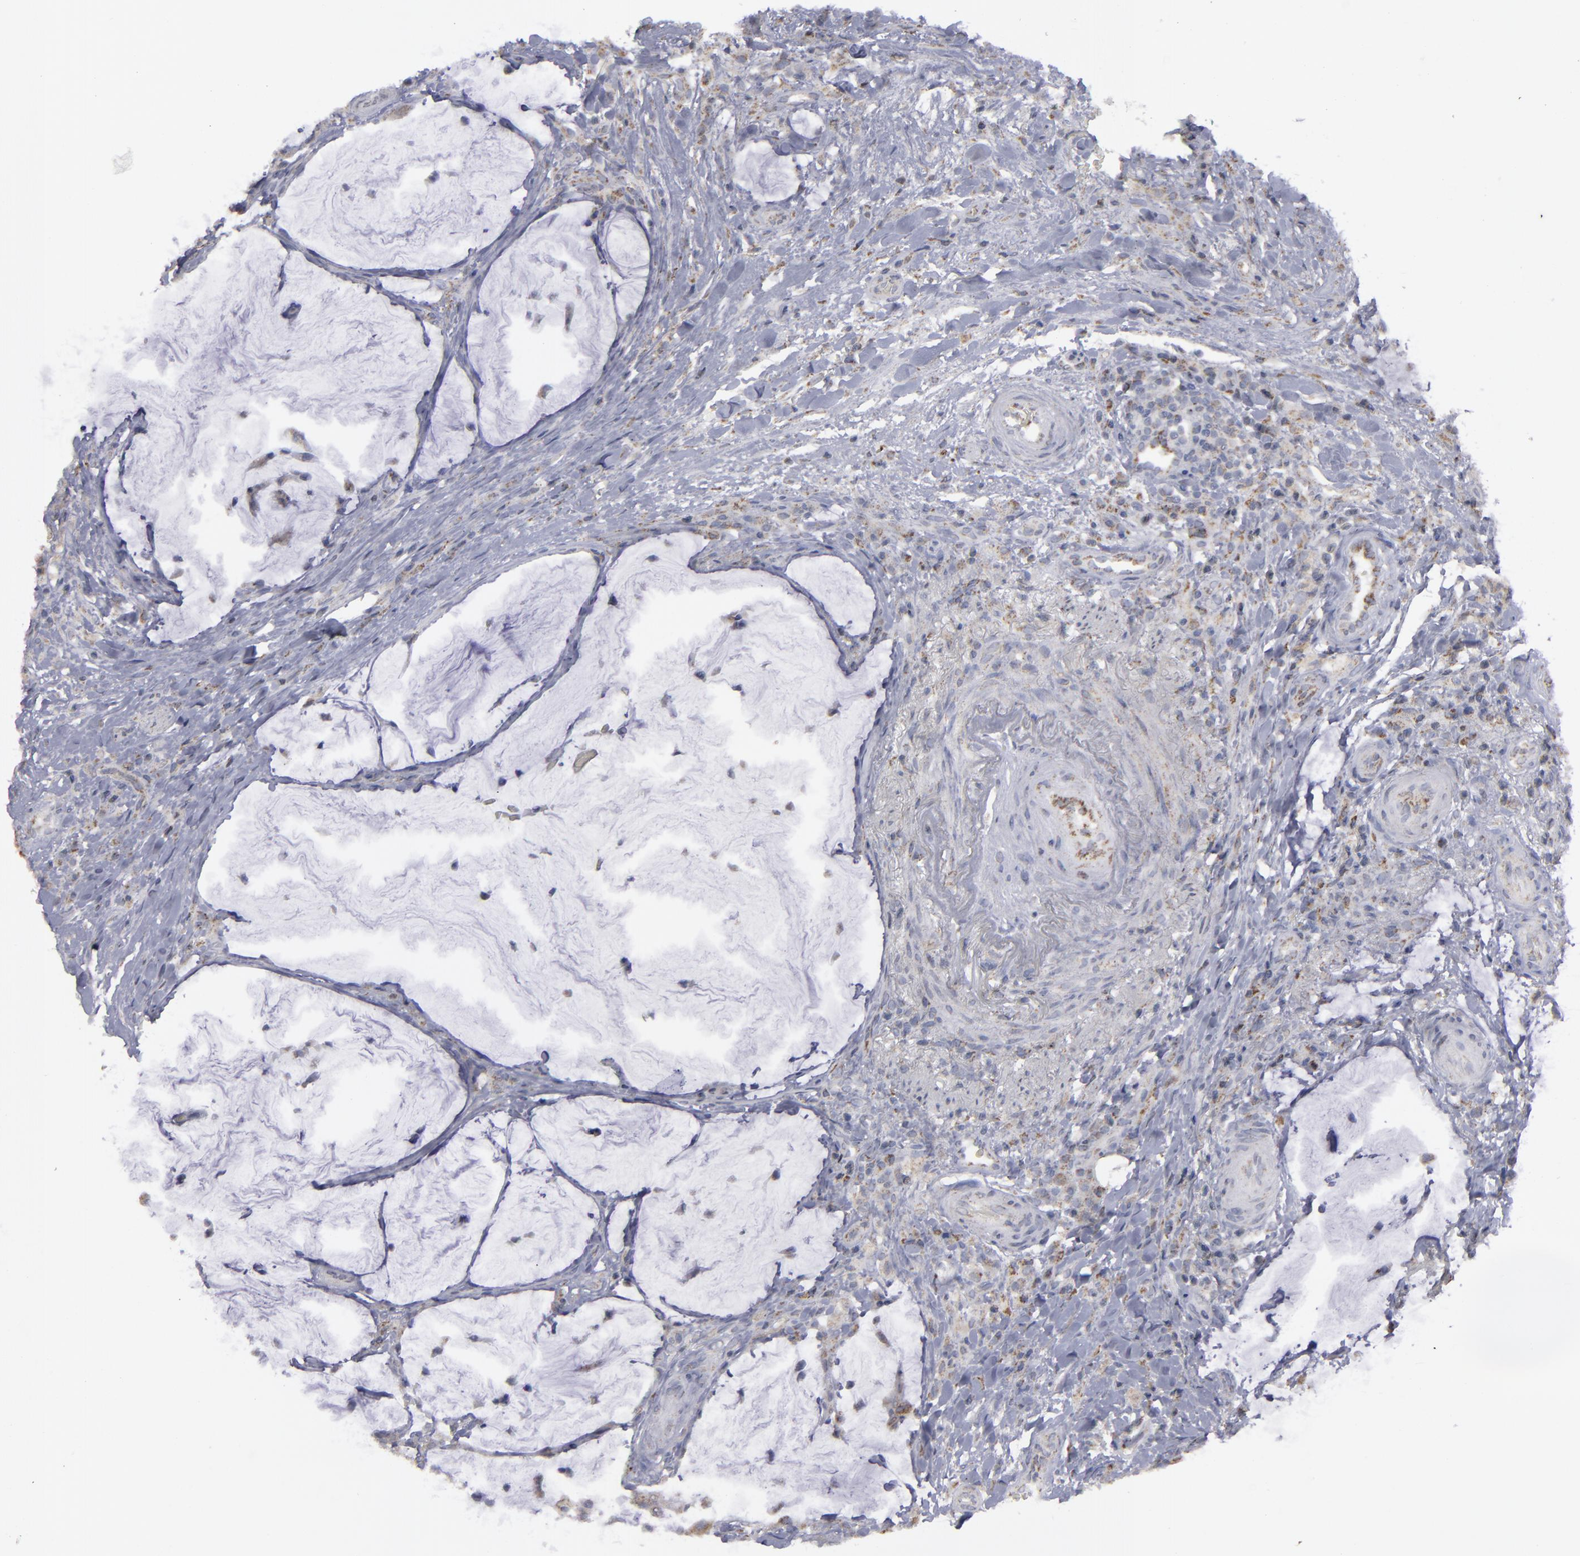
{"staining": {"intensity": "strong", "quantity": ">75%", "location": "cytoplasmic/membranous"}, "tissue": "colorectal cancer", "cell_type": "Tumor cells", "image_type": "cancer", "snomed": [{"axis": "morphology", "description": "Adenocarcinoma, NOS"}, {"axis": "topography", "description": "Rectum"}], "caption": "A high-resolution photomicrograph shows immunohistochemistry (IHC) staining of colorectal cancer, which reveals strong cytoplasmic/membranous staining in about >75% of tumor cells.", "gene": "MYOM2", "patient": {"sex": "female", "age": 71}}